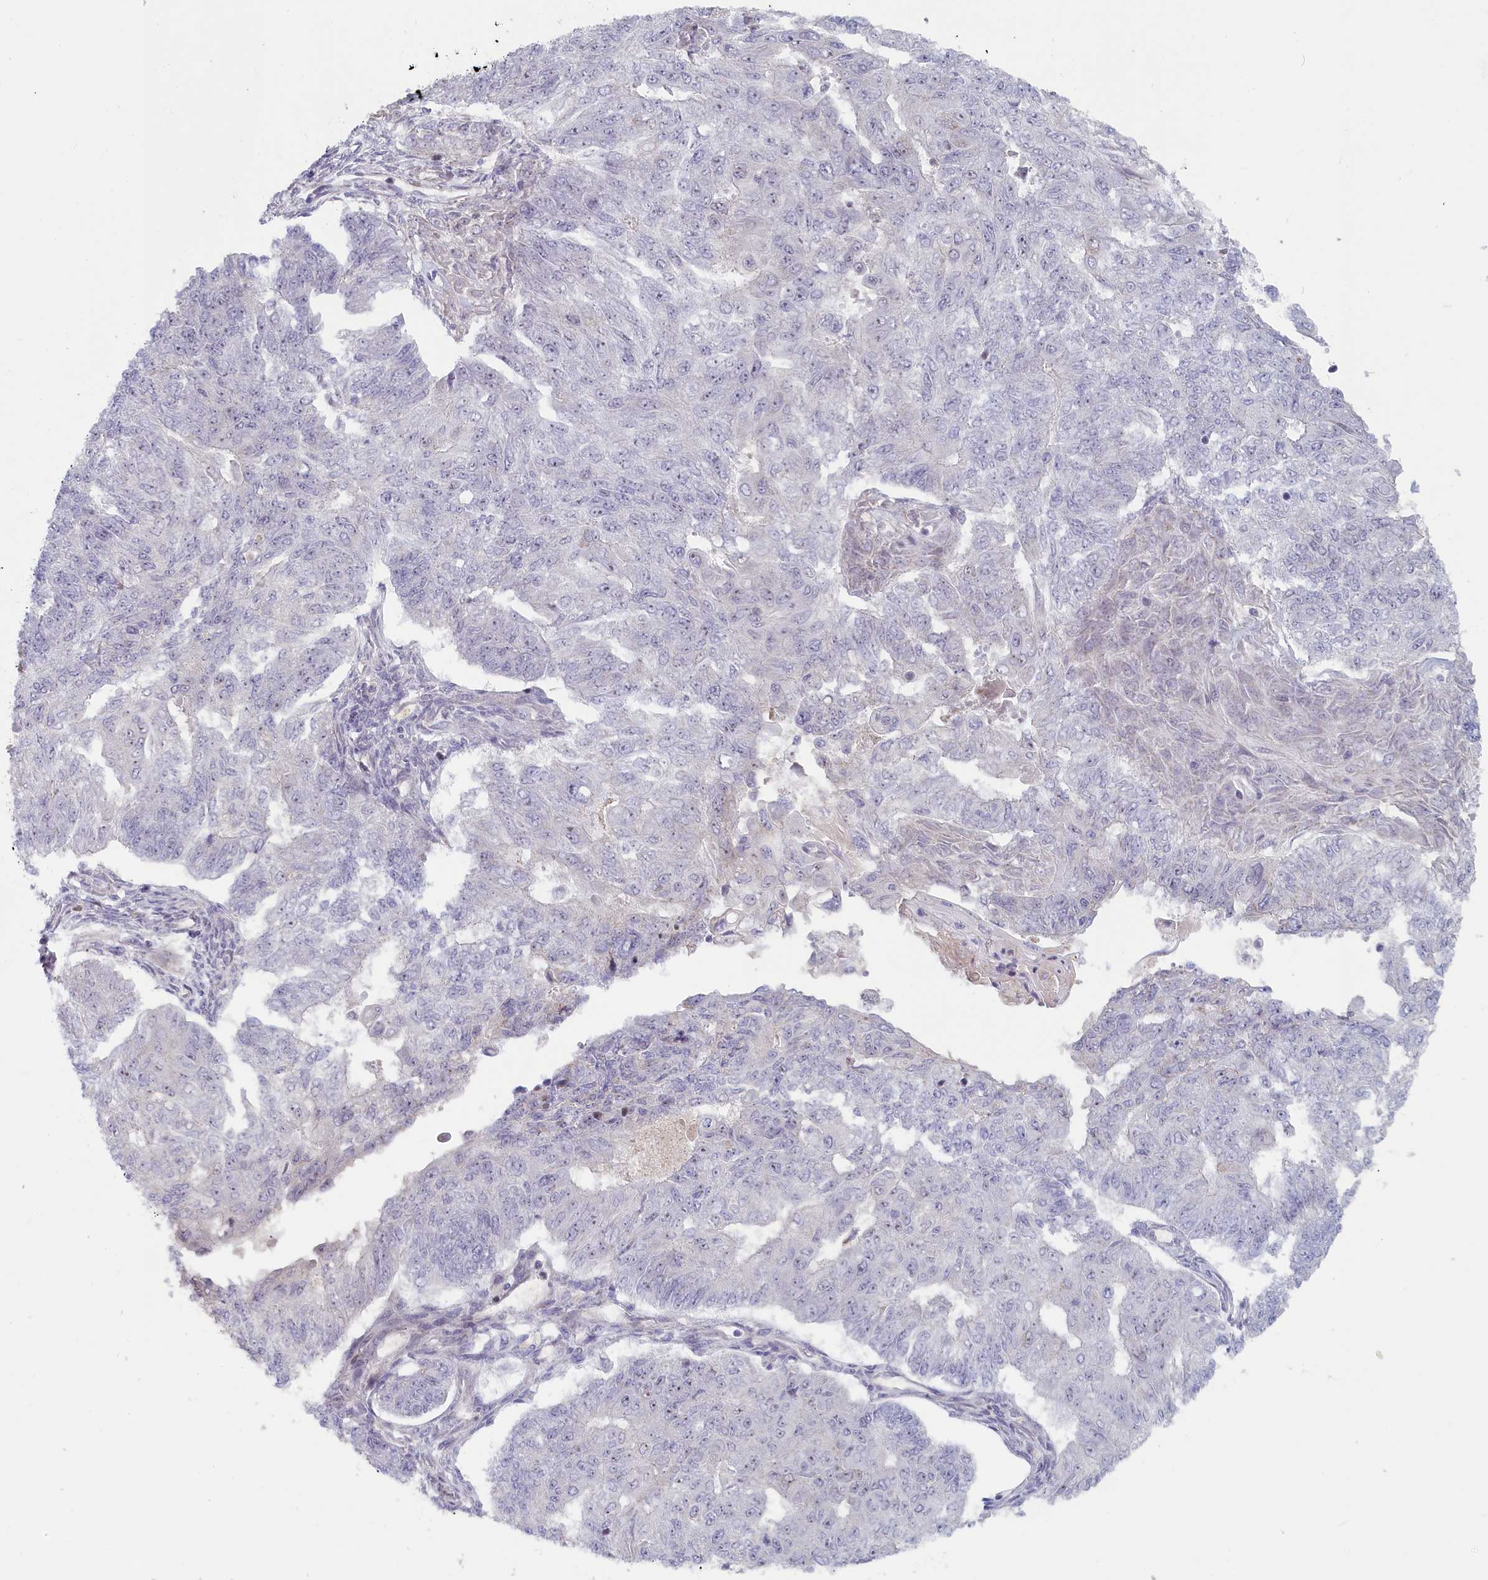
{"staining": {"intensity": "negative", "quantity": "none", "location": "none"}, "tissue": "endometrial cancer", "cell_type": "Tumor cells", "image_type": "cancer", "snomed": [{"axis": "morphology", "description": "Adenocarcinoma, NOS"}, {"axis": "topography", "description": "Endometrium"}], "caption": "Immunohistochemistry (IHC) of endometrial cancer (adenocarcinoma) reveals no positivity in tumor cells. (Brightfield microscopy of DAB (3,3'-diaminobenzidine) immunohistochemistry at high magnification).", "gene": "INTS4", "patient": {"sex": "female", "age": 32}}